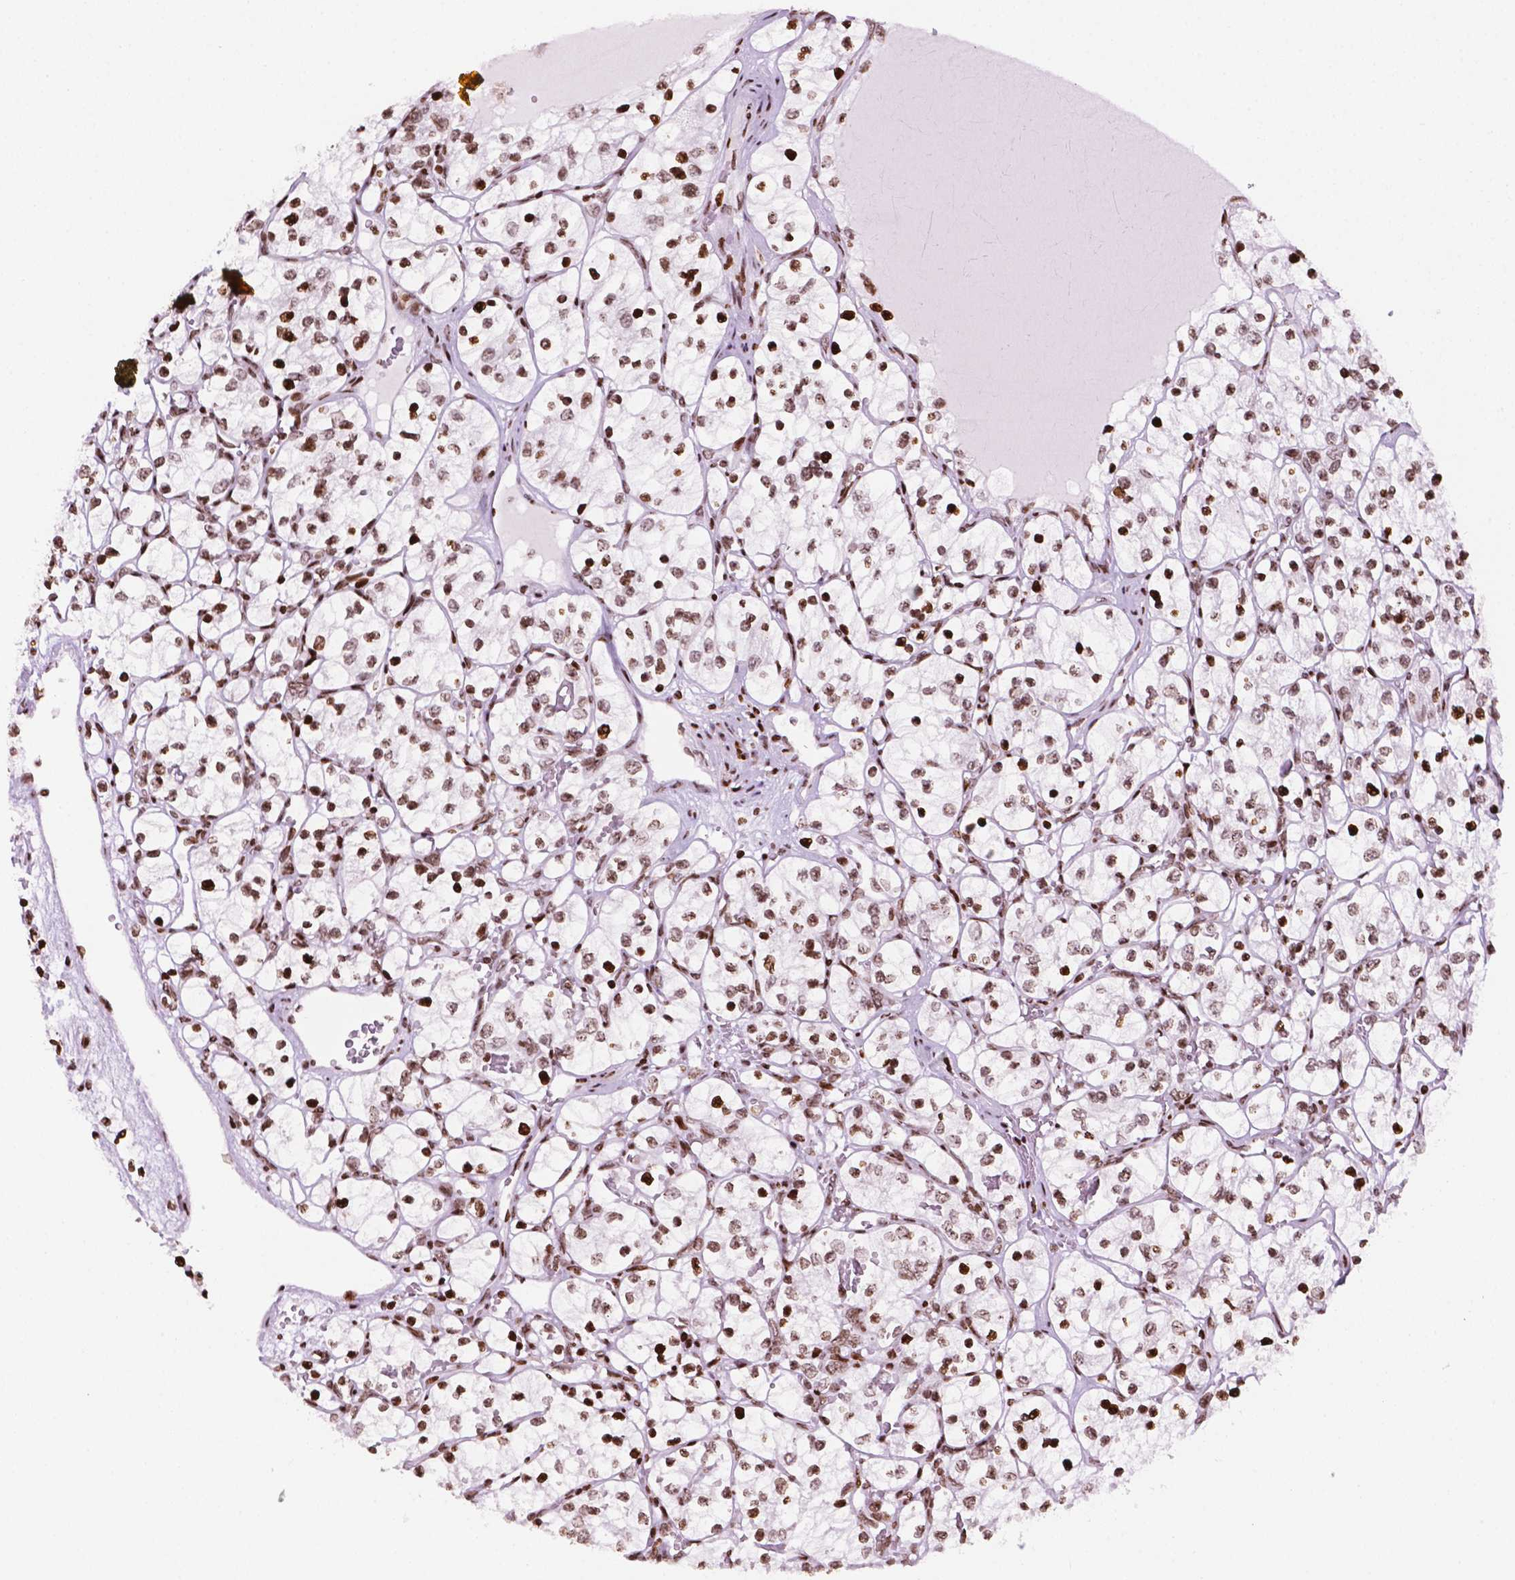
{"staining": {"intensity": "strong", "quantity": ">75%", "location": "nuclear"}, "tissue": "renal cancer", "cell_type": "Tumor cells", "image_type": "cancer", "snomed": [{"axis": "morphology", "description": "Adenocarcinoma, NOS"}, {"axis": "topography", "description": "Kidney"}], "caption": "Immunohistochemical staining of adenocarcinoma (renal) shows high levels of strong nuclear staining in about >75% of tumor cells.", "gene": "TMEM250", "patient": {"sex": "female", "age": 69}}